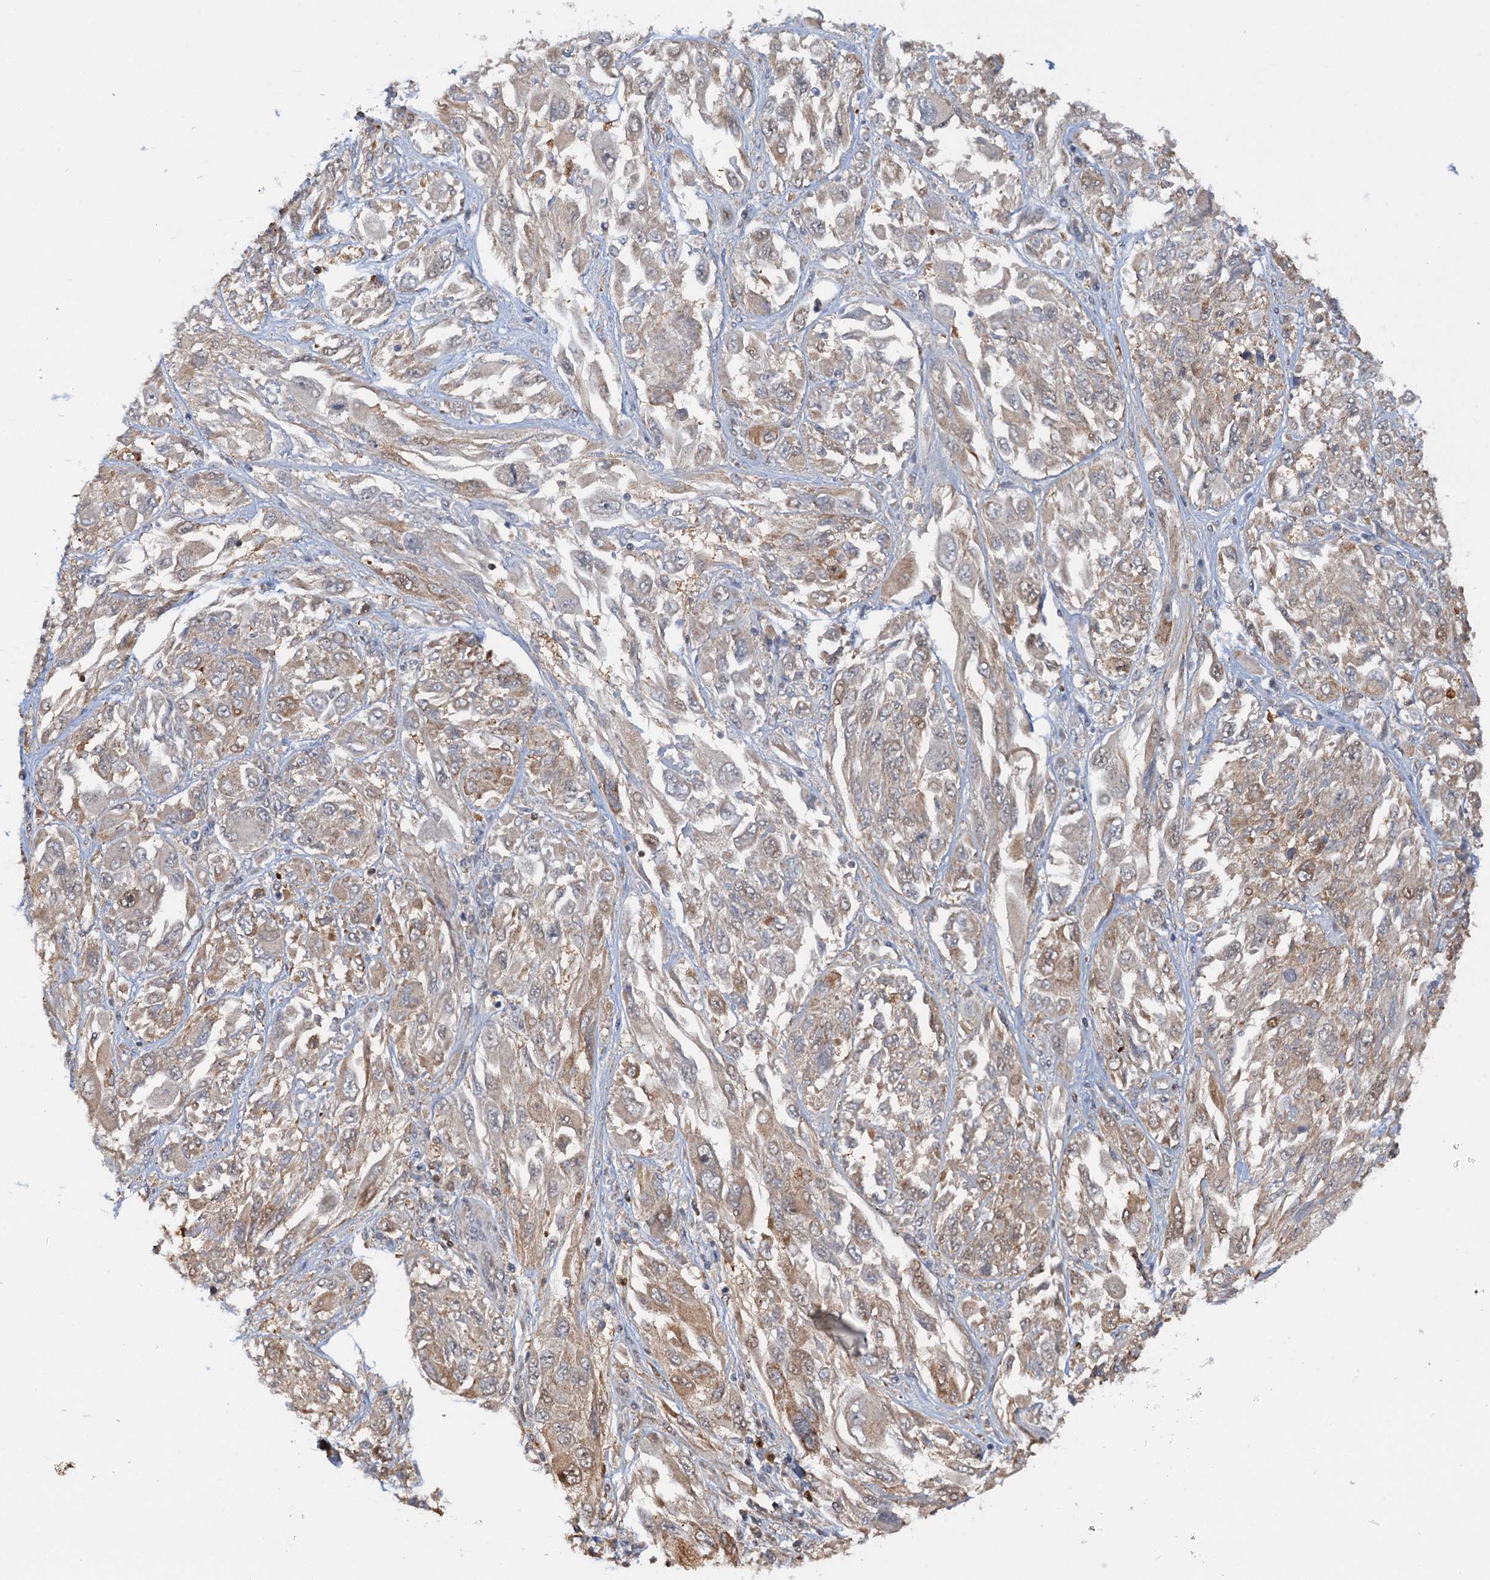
{"staining": {"intensity": "weak", "quantity": "25%-75%", "location": "nuclear"}, "tissue": "melanoma", "cell_type": "Tumor cells", "image_type": "cancer", "snomed": [{"axis": "morphology", "description": "Malignant melanoma, NOS"}, {"axis": "topography", "description": "Skin"}], "caption": "There is low levels of weak nuclear positivity in tumor cells of melanoma, as demonstrated by immunohistochemical staining (brown color).", "gene": "ZNF609", "patient": {"sex": "female", "age": 91}}